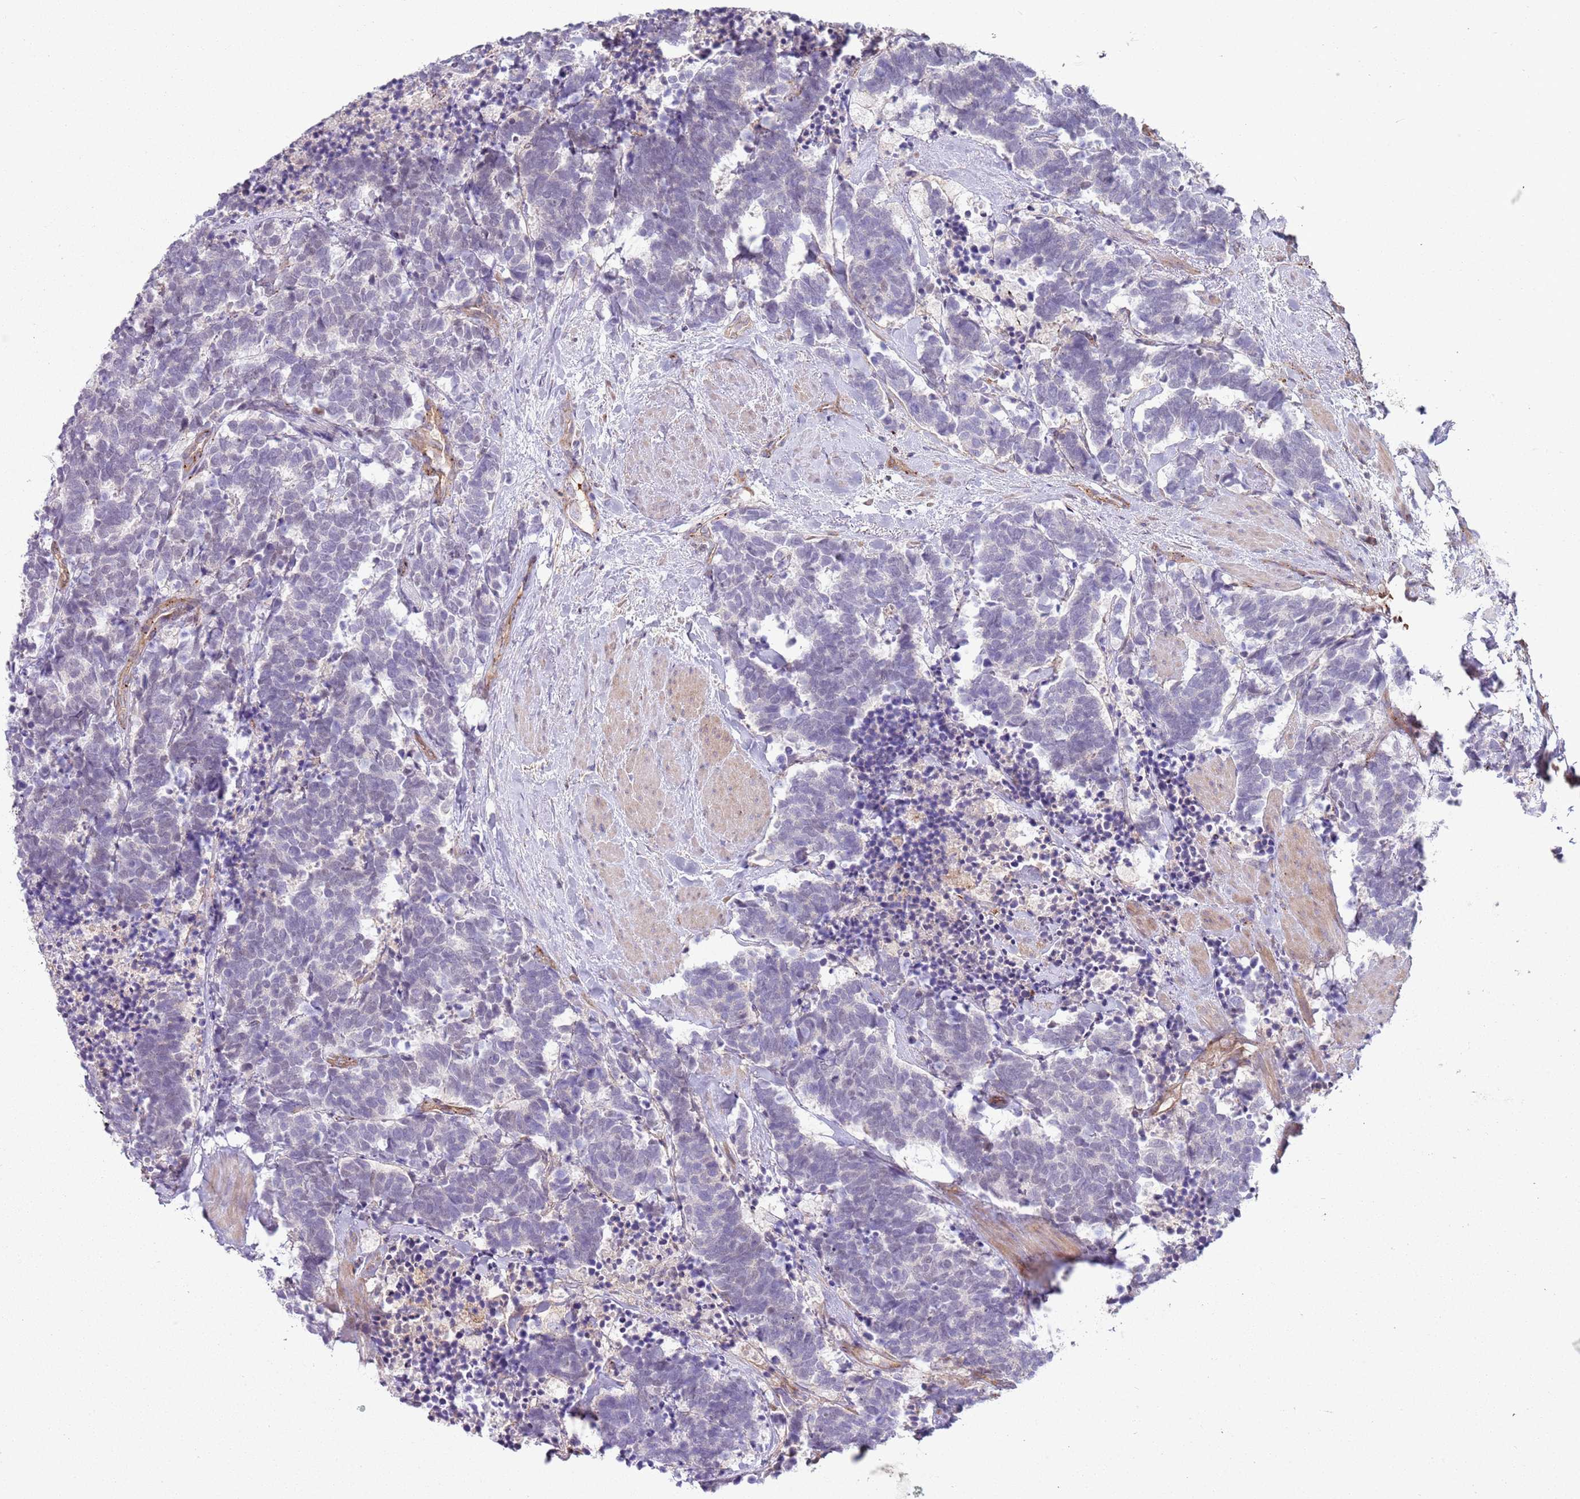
{"staining": {"intensity": "negative", "quantity": "none", "location": "none"}, "tissue": "carcinoid", "cell_type": "Tumor cells", "image_type": "cancer", "snomed": [{"axis": "morphology", "description": "Carcinoma, NOS"}, {"axis": "morphology", "description": "Carcinoid, malignant, NOS"}, {"axis": "topography", "description": "Prostate"}], "caption": "Carcinoid was stained to show a protein in brown. There is no significant expression in tumor cells.", "gene": "GNAI3", "patient": {"sex": "male", "age": 57}}